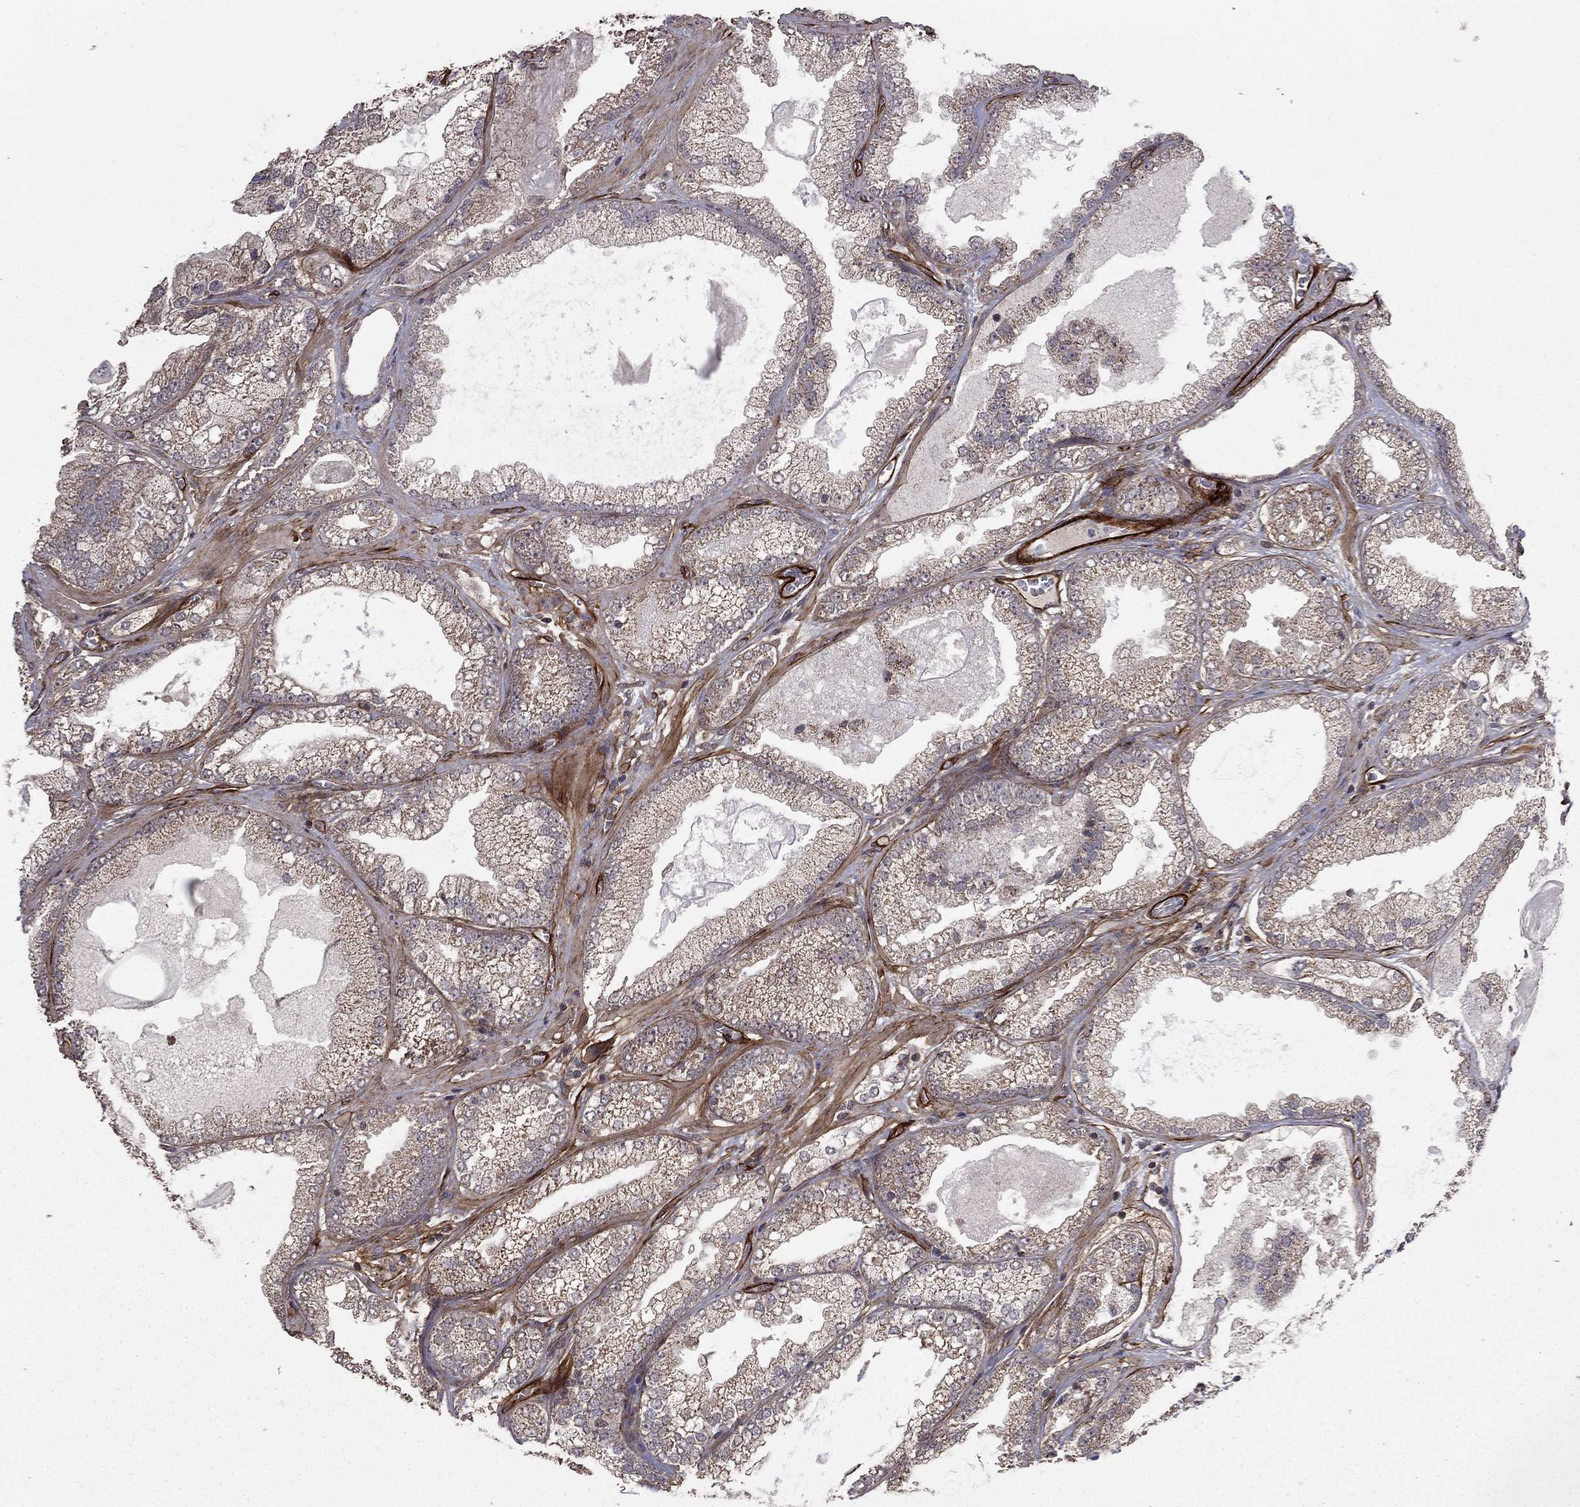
{"staining": {"intensity": "negative", "quantity": "none", "location": "none"}, "tissue": "prostate cancer", "cell_type": "Tumor cells", "image_type": "cancer", "snomed": [{"axis": "morphology", "description": "Adenocarcinoma, Low grade"}, {"axis": "topography", "description": "Prostate"}], "caption": "A micrograph of prostate adenocarcinoma (low-grade) stained for a protein shows no brown staining in tumor cells.", "gene": "COL18A1", "patient": {"sex": "male", "age": 57}}